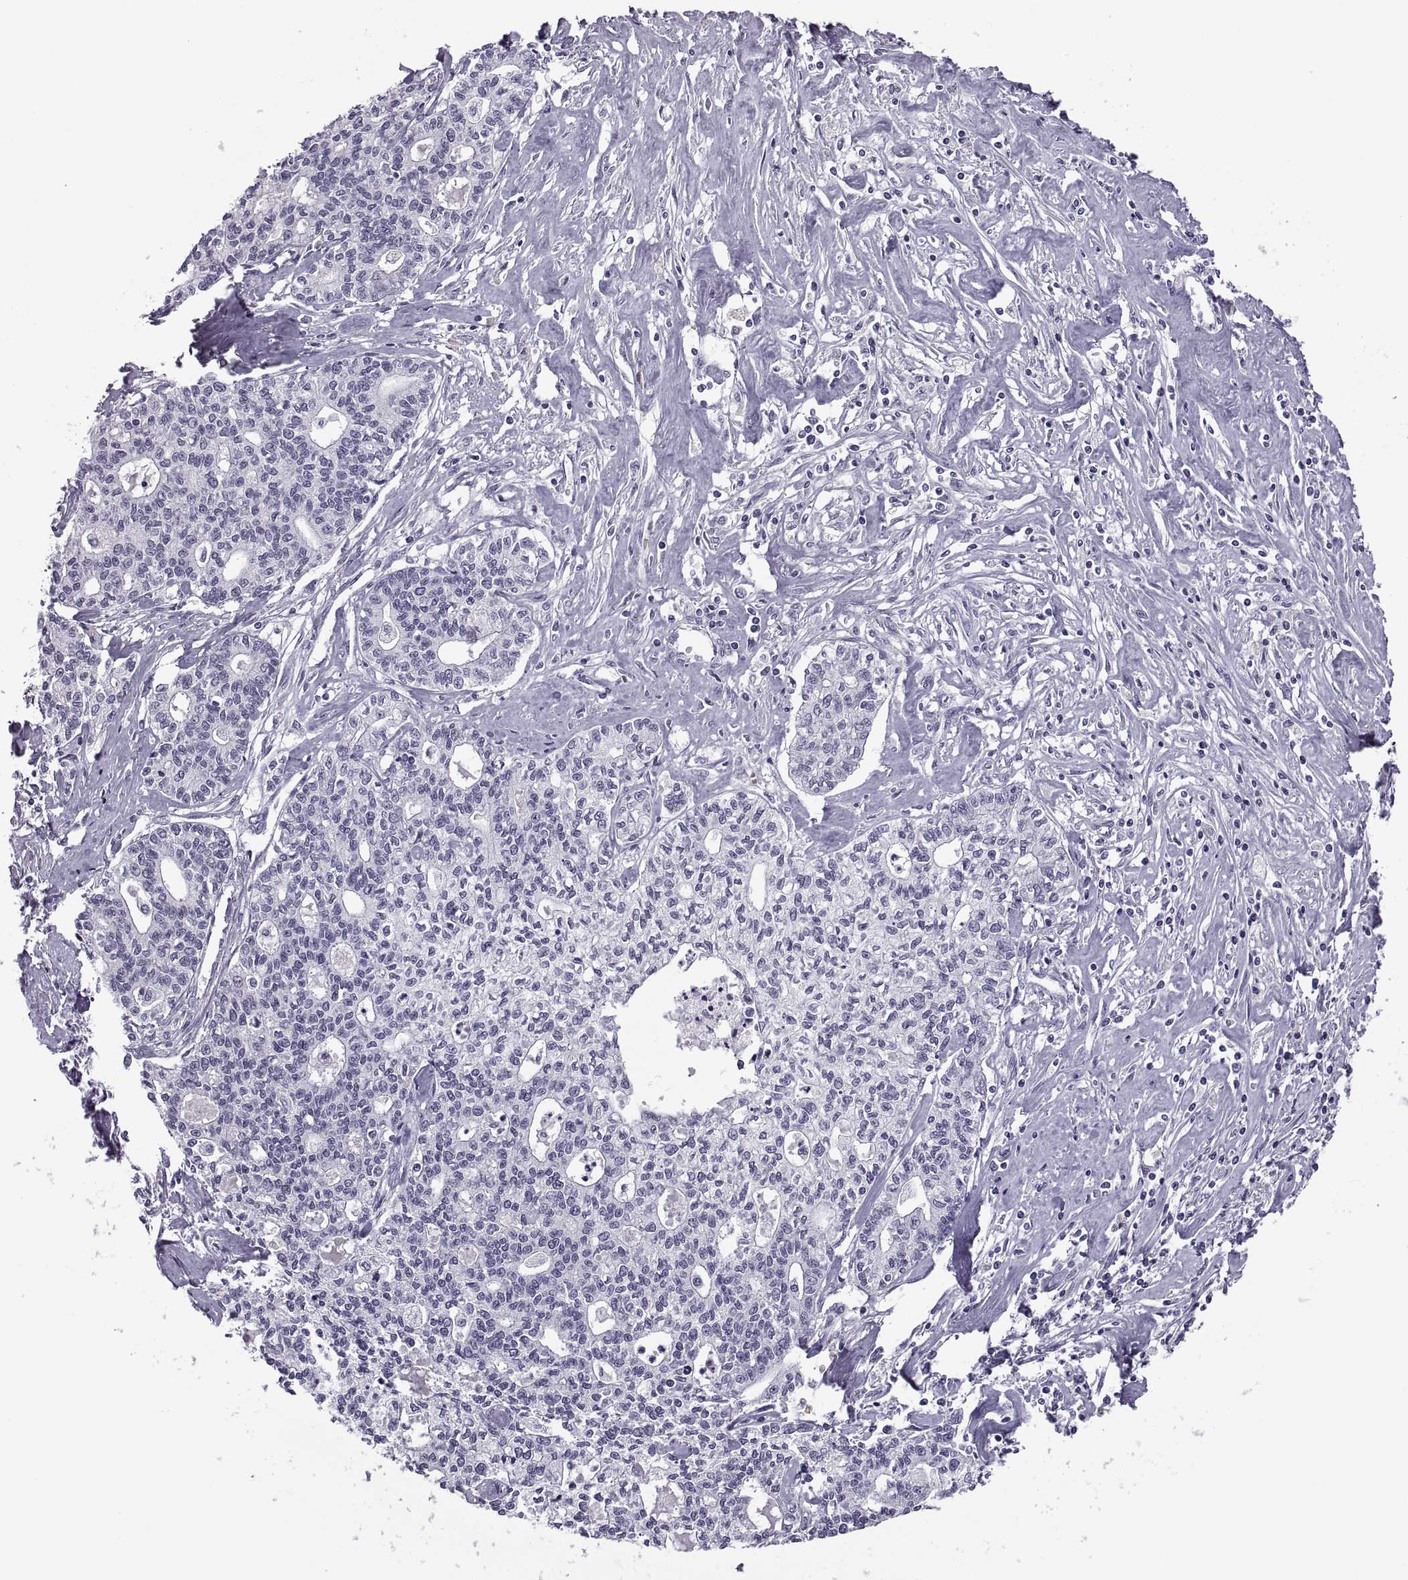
{"staining": {"intensity": "negative", "quantity": "none", "location": "none"}, "tissue": "liver cancer", "cell_type": "Tumor cells", "image_type": "cancer", "snomed": [{"axis": "morphology", "description": "Cholangiocarcinoma"}, {"axis": "topography", "description": "Liver"}], "caption": "Immunohistochemical staining of liver cholangiocarcinoma shows no significant expression in tumor cells.", "gene": "FAM24A", "patient": {"sex": "female", "age": 61}}